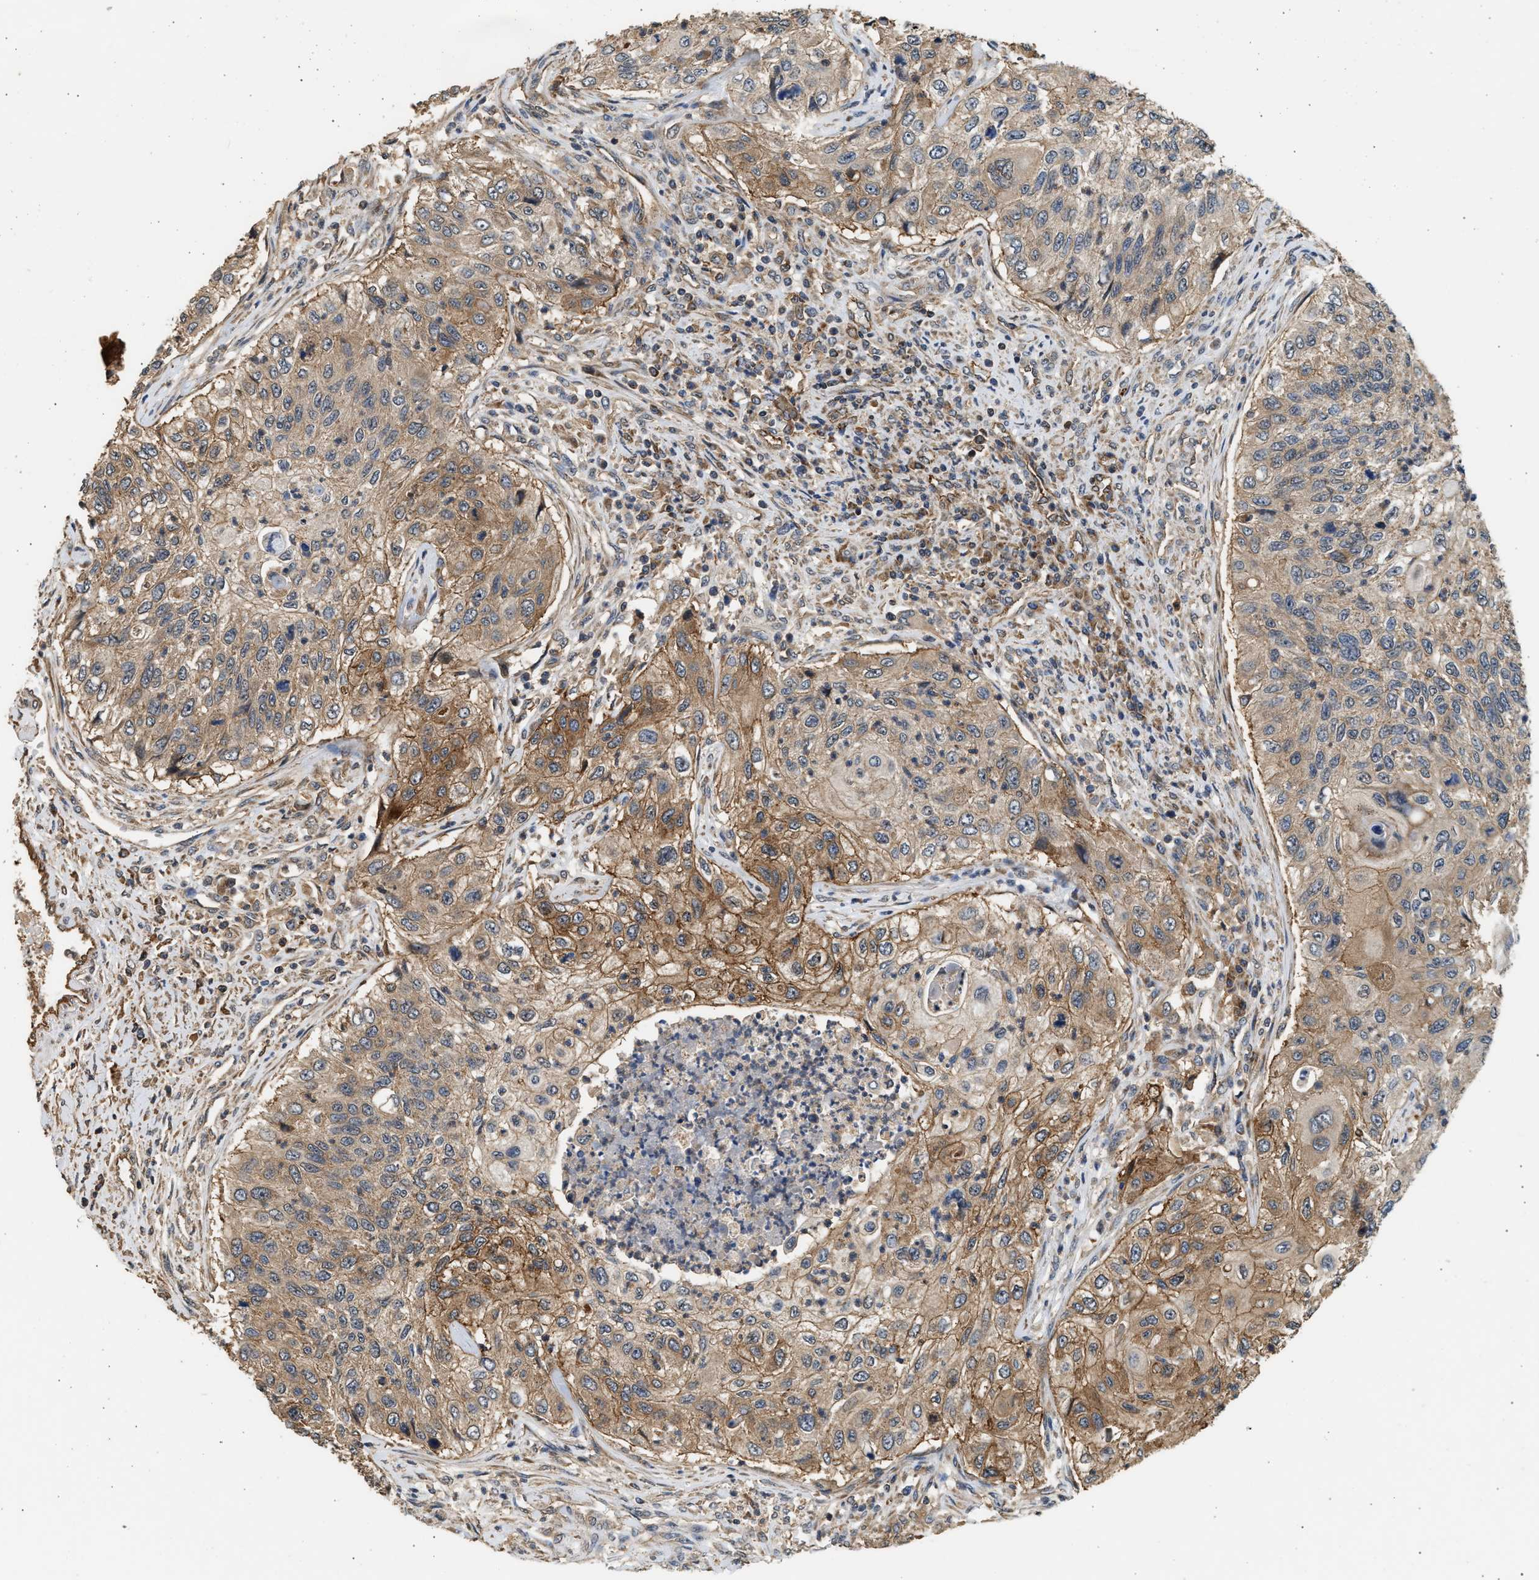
{"staining": {"intensity": "moderate", "quantity": ">75%", "location": "cytoplasmic/membranous"}, "tissue": "urothelial cancer", "cell_type": "Tumor cells", "image_type": "cancer", "snomed": [{"axis": "morphology", "description": "Urothelial carcinoma, High grade"}, {"axis": "topography", "description": "Urinary bladder"}], "caption": "Tumor cells show medium levels of moderate cytoplasmic/membranous staining in approximately >75% of cells in human urothelial cancer.", "gene": "DUSP14", "patient": {"sex": "female", "age": 60}}